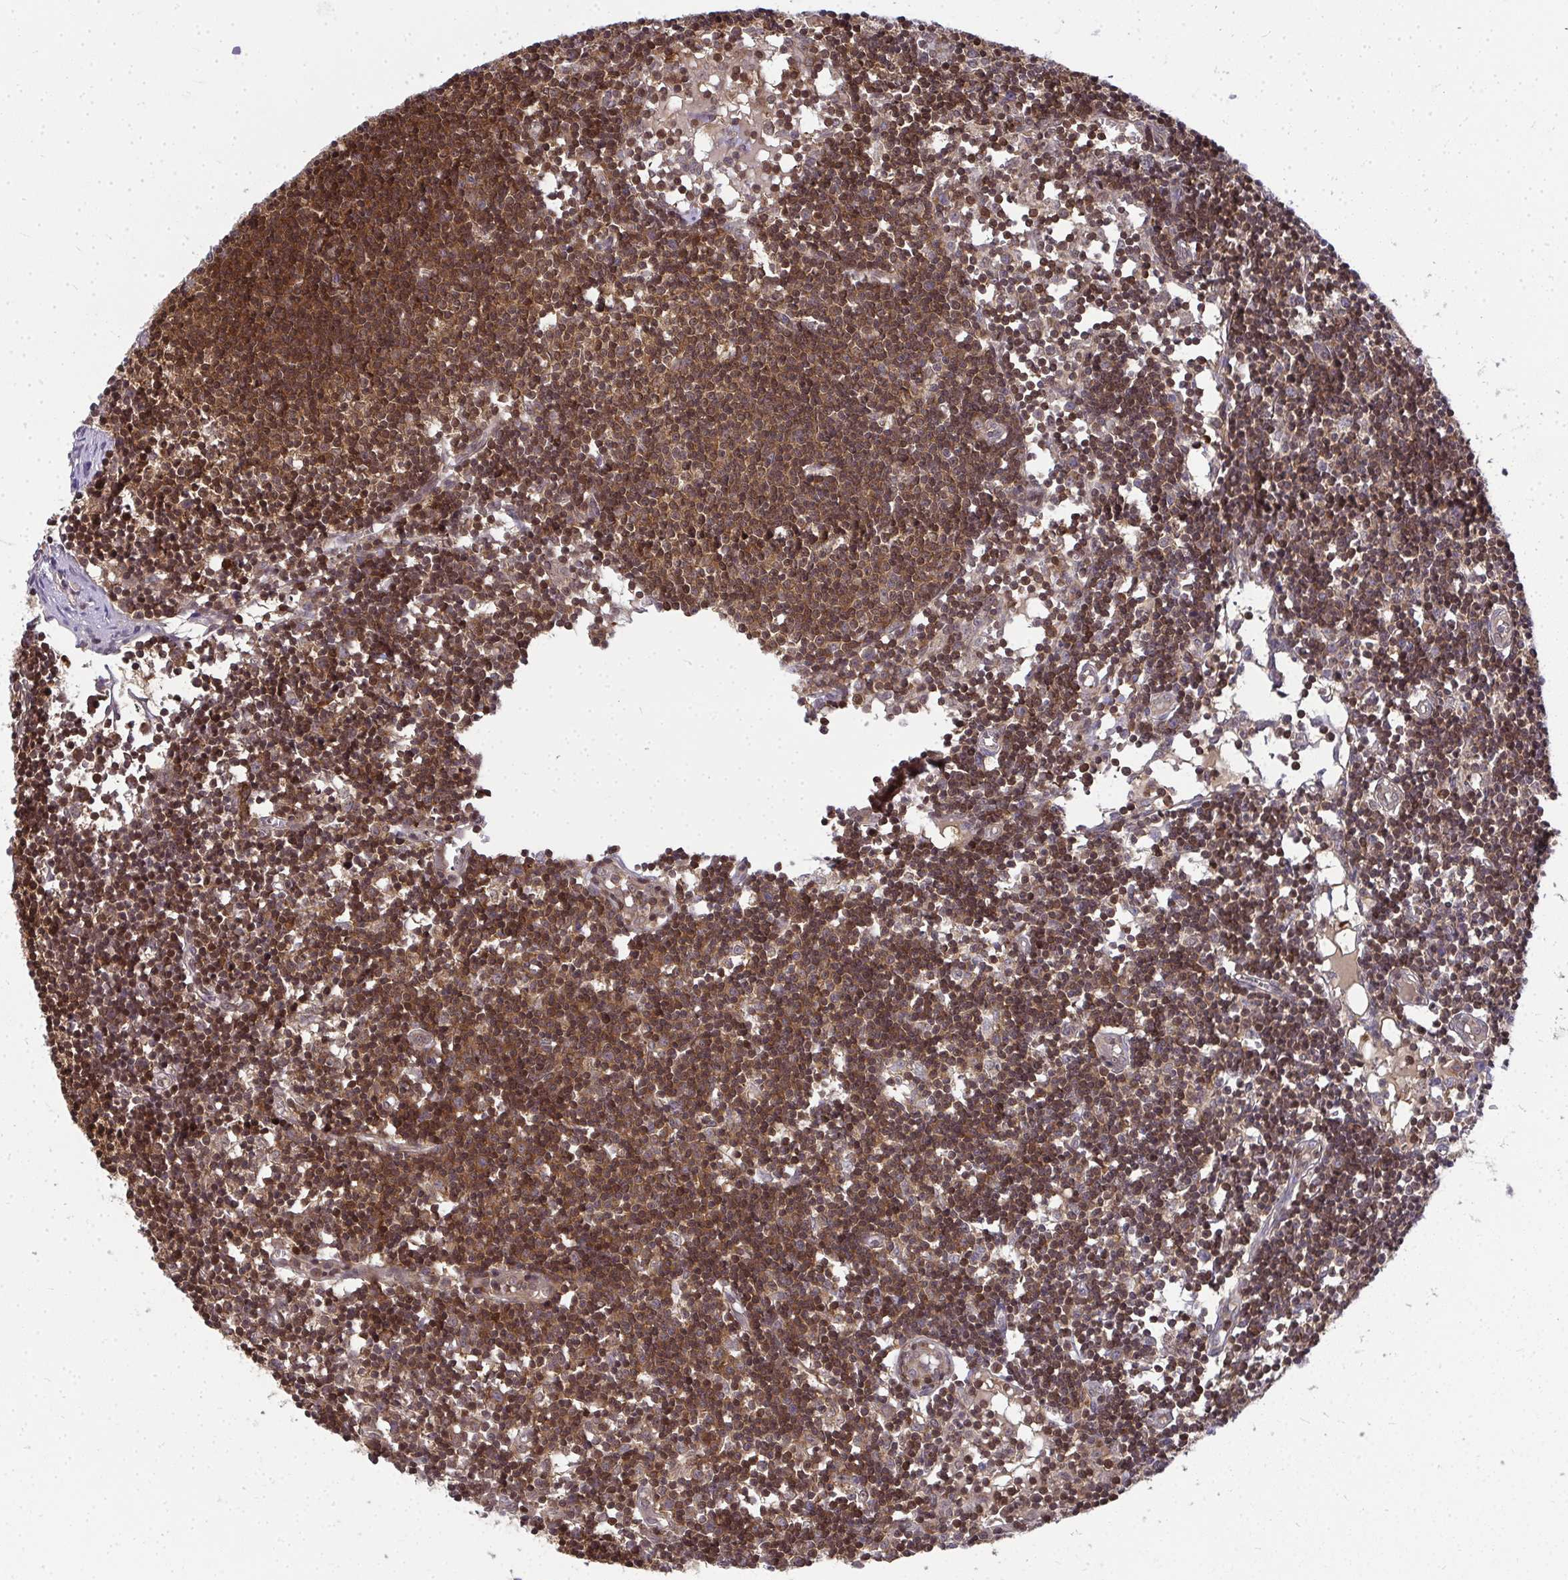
{"staining": {"intensity": "weak", "quantity": ">75%", "location": "cytoplasmic/membranous"}, "tissue": "lymph node", "cell_type": "Germinal center cells", "image_type": "normal", "snomed": [{"axis": "morphology", "description": "Normal tissue, NOS"}, {"axis": "topography", "description": "Lymph node"}], "caption": "Lymph node stained for a protein shows weak cytoplasmic/membranous positivity in germinal center cells. (DAB (3,3'-diaminobenzidine) IHC, brown staining for protein, blue staining for nuclei).", "gene": "HDHD2", "patient": {"sex": "female", "age": 11}}